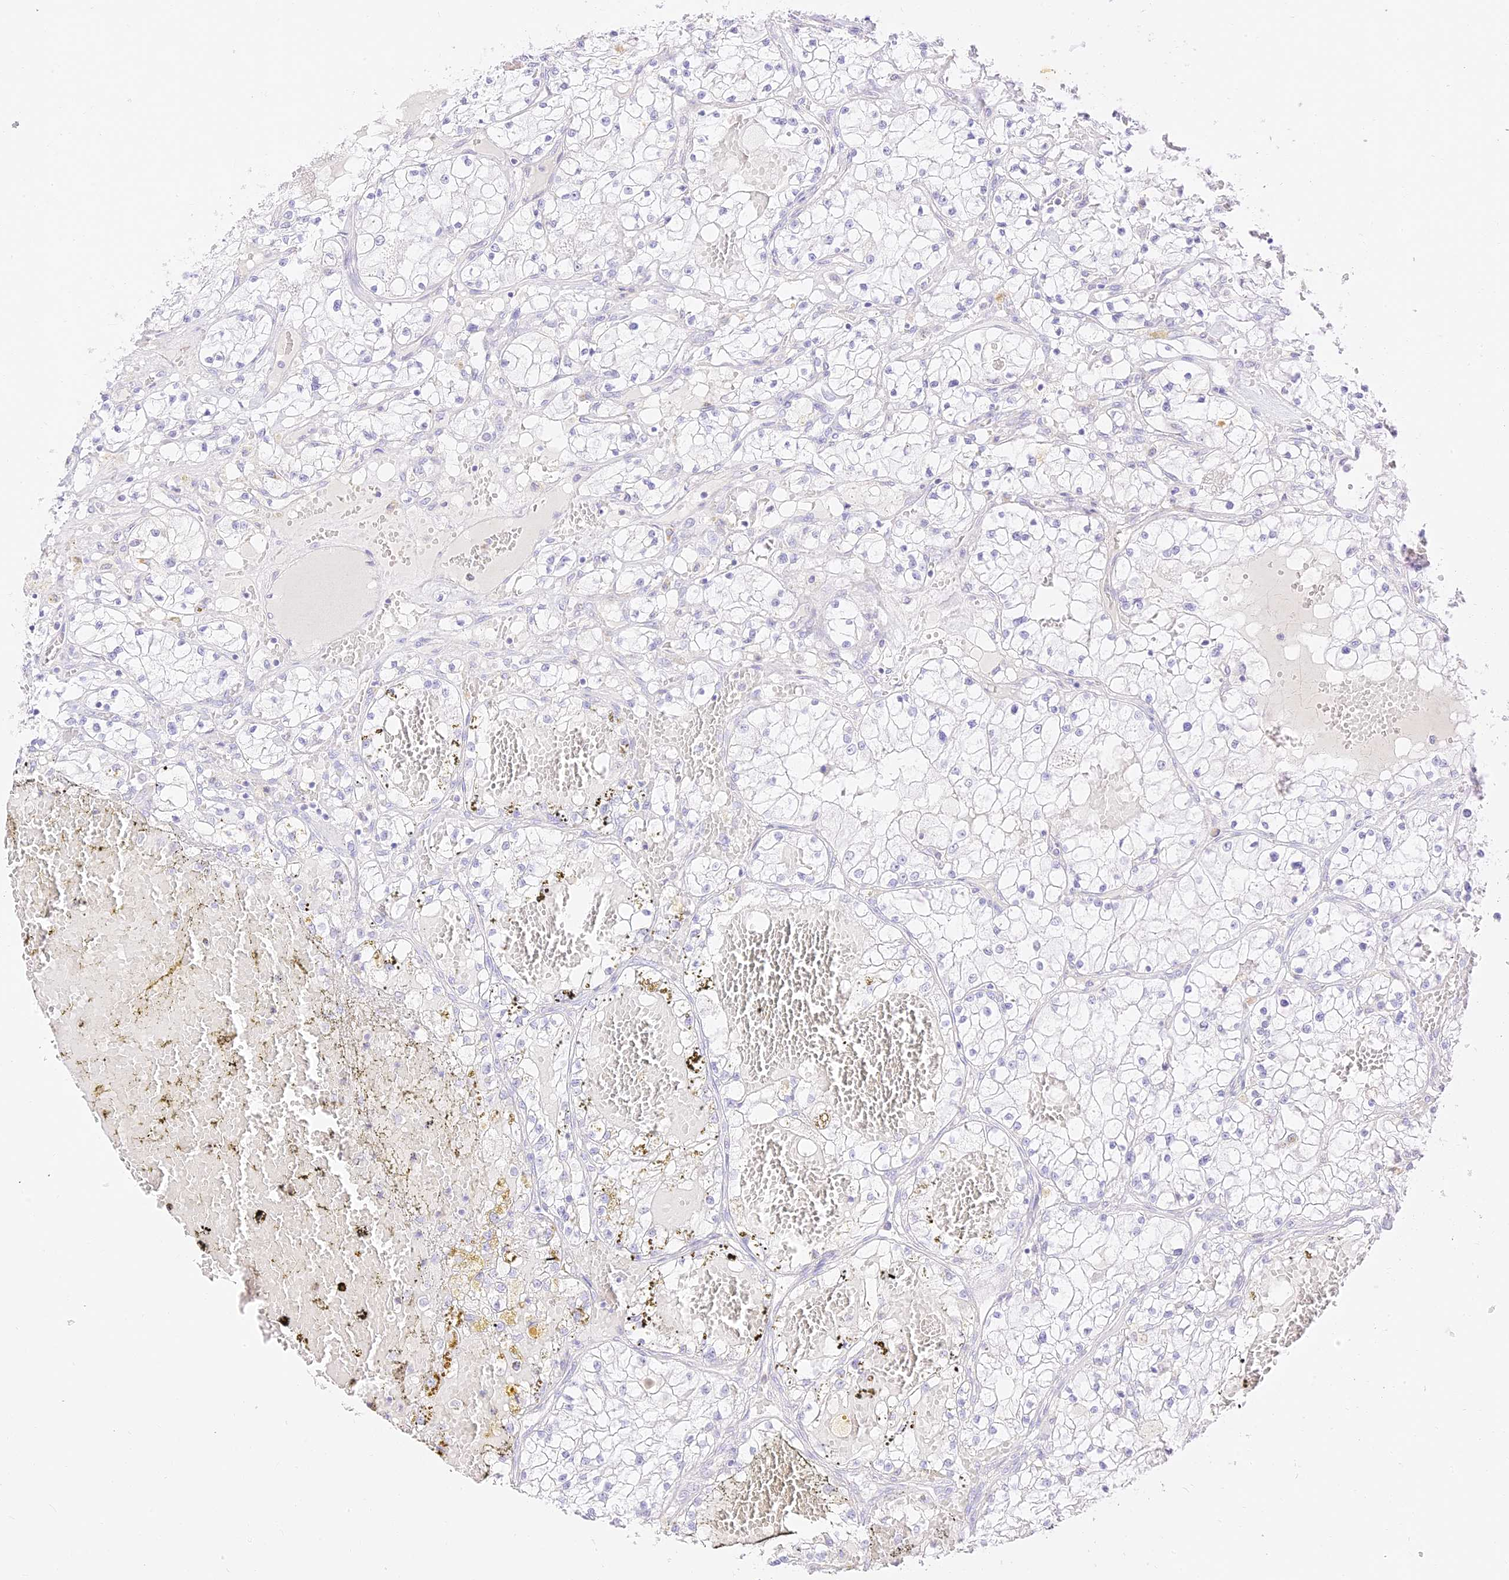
{"staining": {"intensity": "negative", "quantity": "none", "location": "none"}, "tissue": "renal cancer", "cell_type": "Tumor cells", "image_type": "cancer", "snomed": [{"axis": "morphology", "description": "Normal tissue, NOS"}, {"axis": "morphology", "description": "Adenocarcinoma, NOS"}, {"axis": "topography", "description": "Kidney"}], "caption": "Immunohistochemistry of renal adenocarcinoma demonstrates no staining in tumor cells.", "gene": "SEC13", "patient": {"sex": "male", "age": 68}}